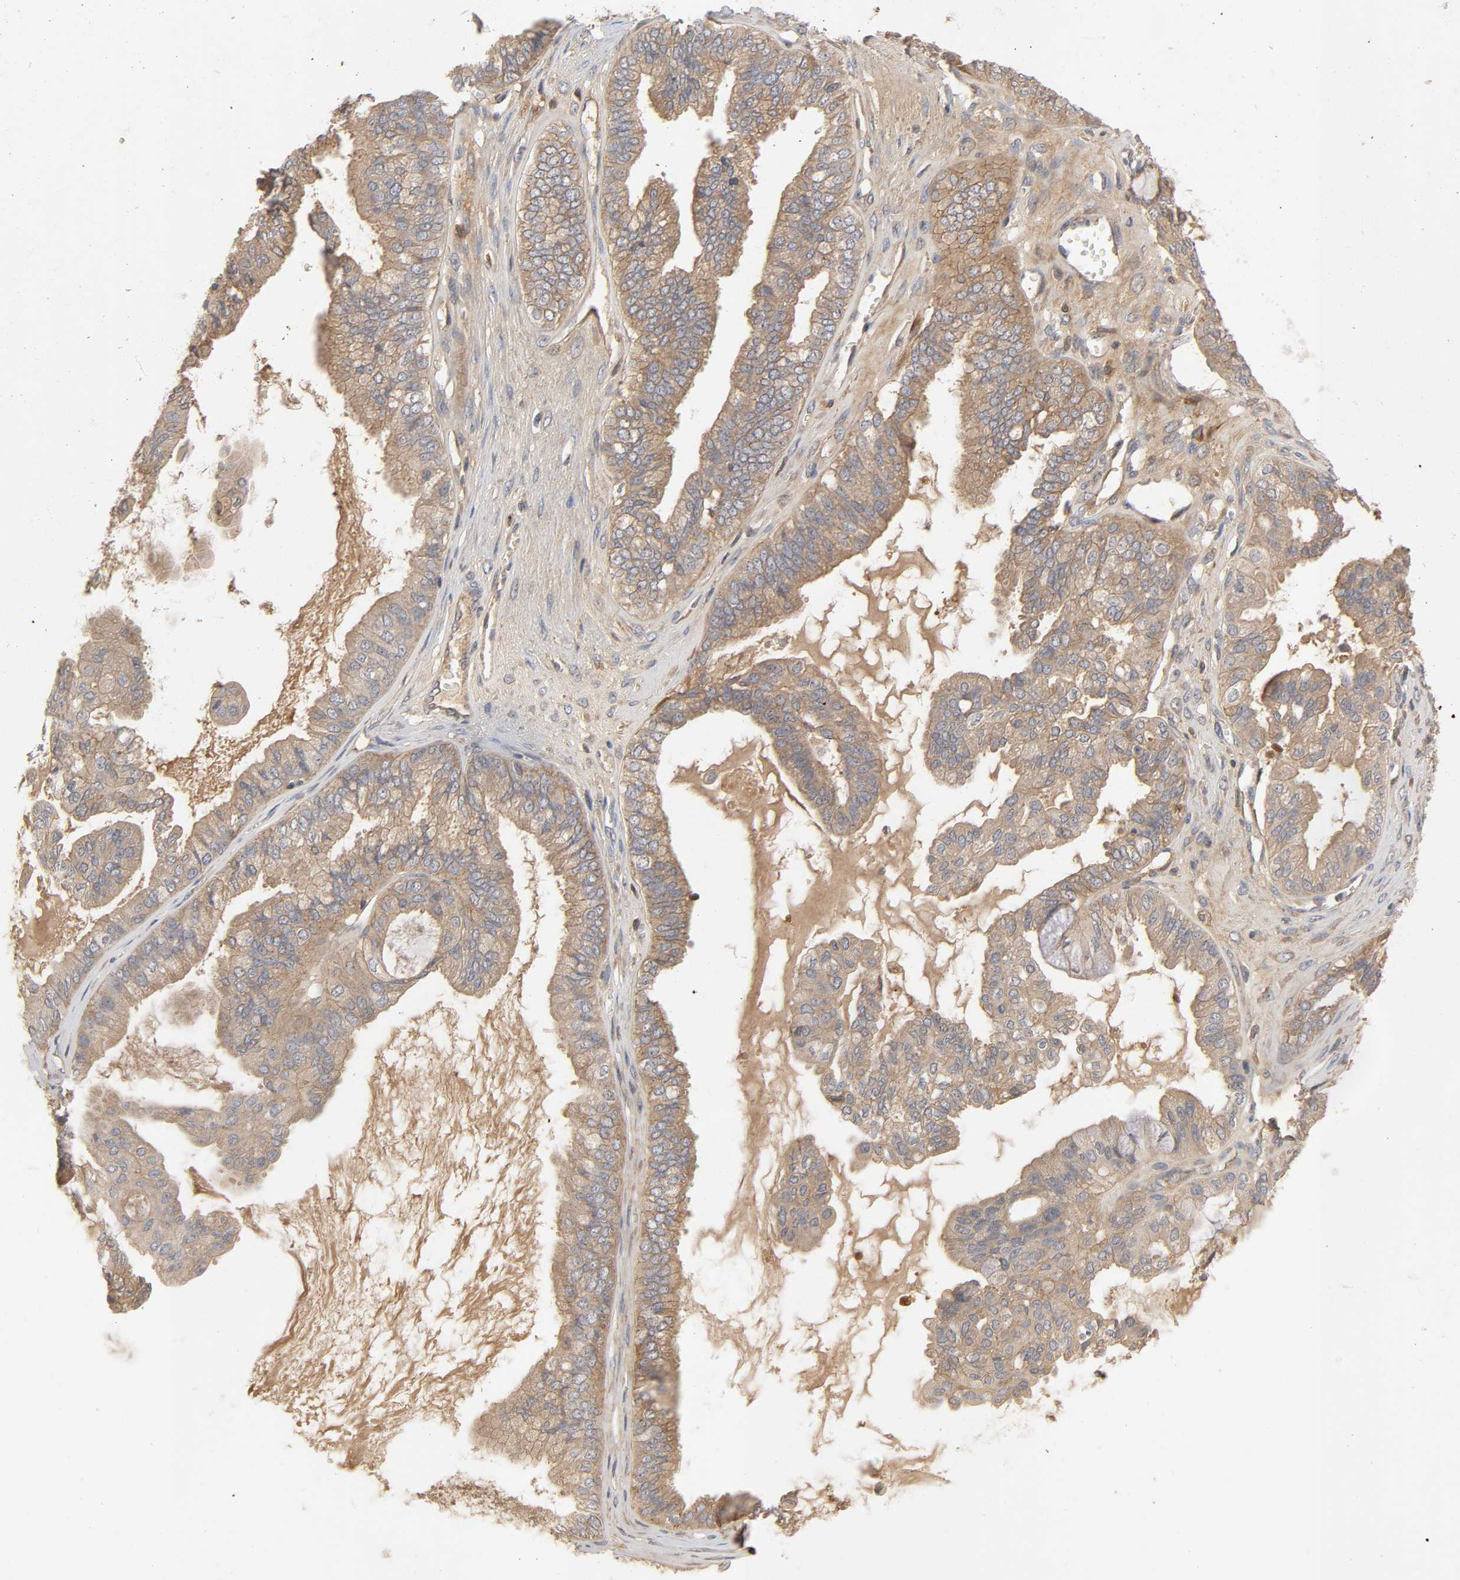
{"staining": {"intensity": "moderate", "quantity": ">75%", "location": "cytoplasmic/membranous"}, "tissue": "ovarian cancer", "cell_type": "Tumor cells", "image_type": "cancer", "snomed": [{"axis": "morphology", "description": "Carcinoma, NOS"}, {"axis": "morphology", "description": "Carcinoma, endometroid"}, {"axis": "topography", "description": "Ovary"}], "caption": "Protein positivity by IHC reveals moderate cytoplasmic/membranous staining in approximately >75% of tumor cells in ovarian carcinoma.", "gene": "CPB2", "patient": {"sex": "female", "age": 50}}